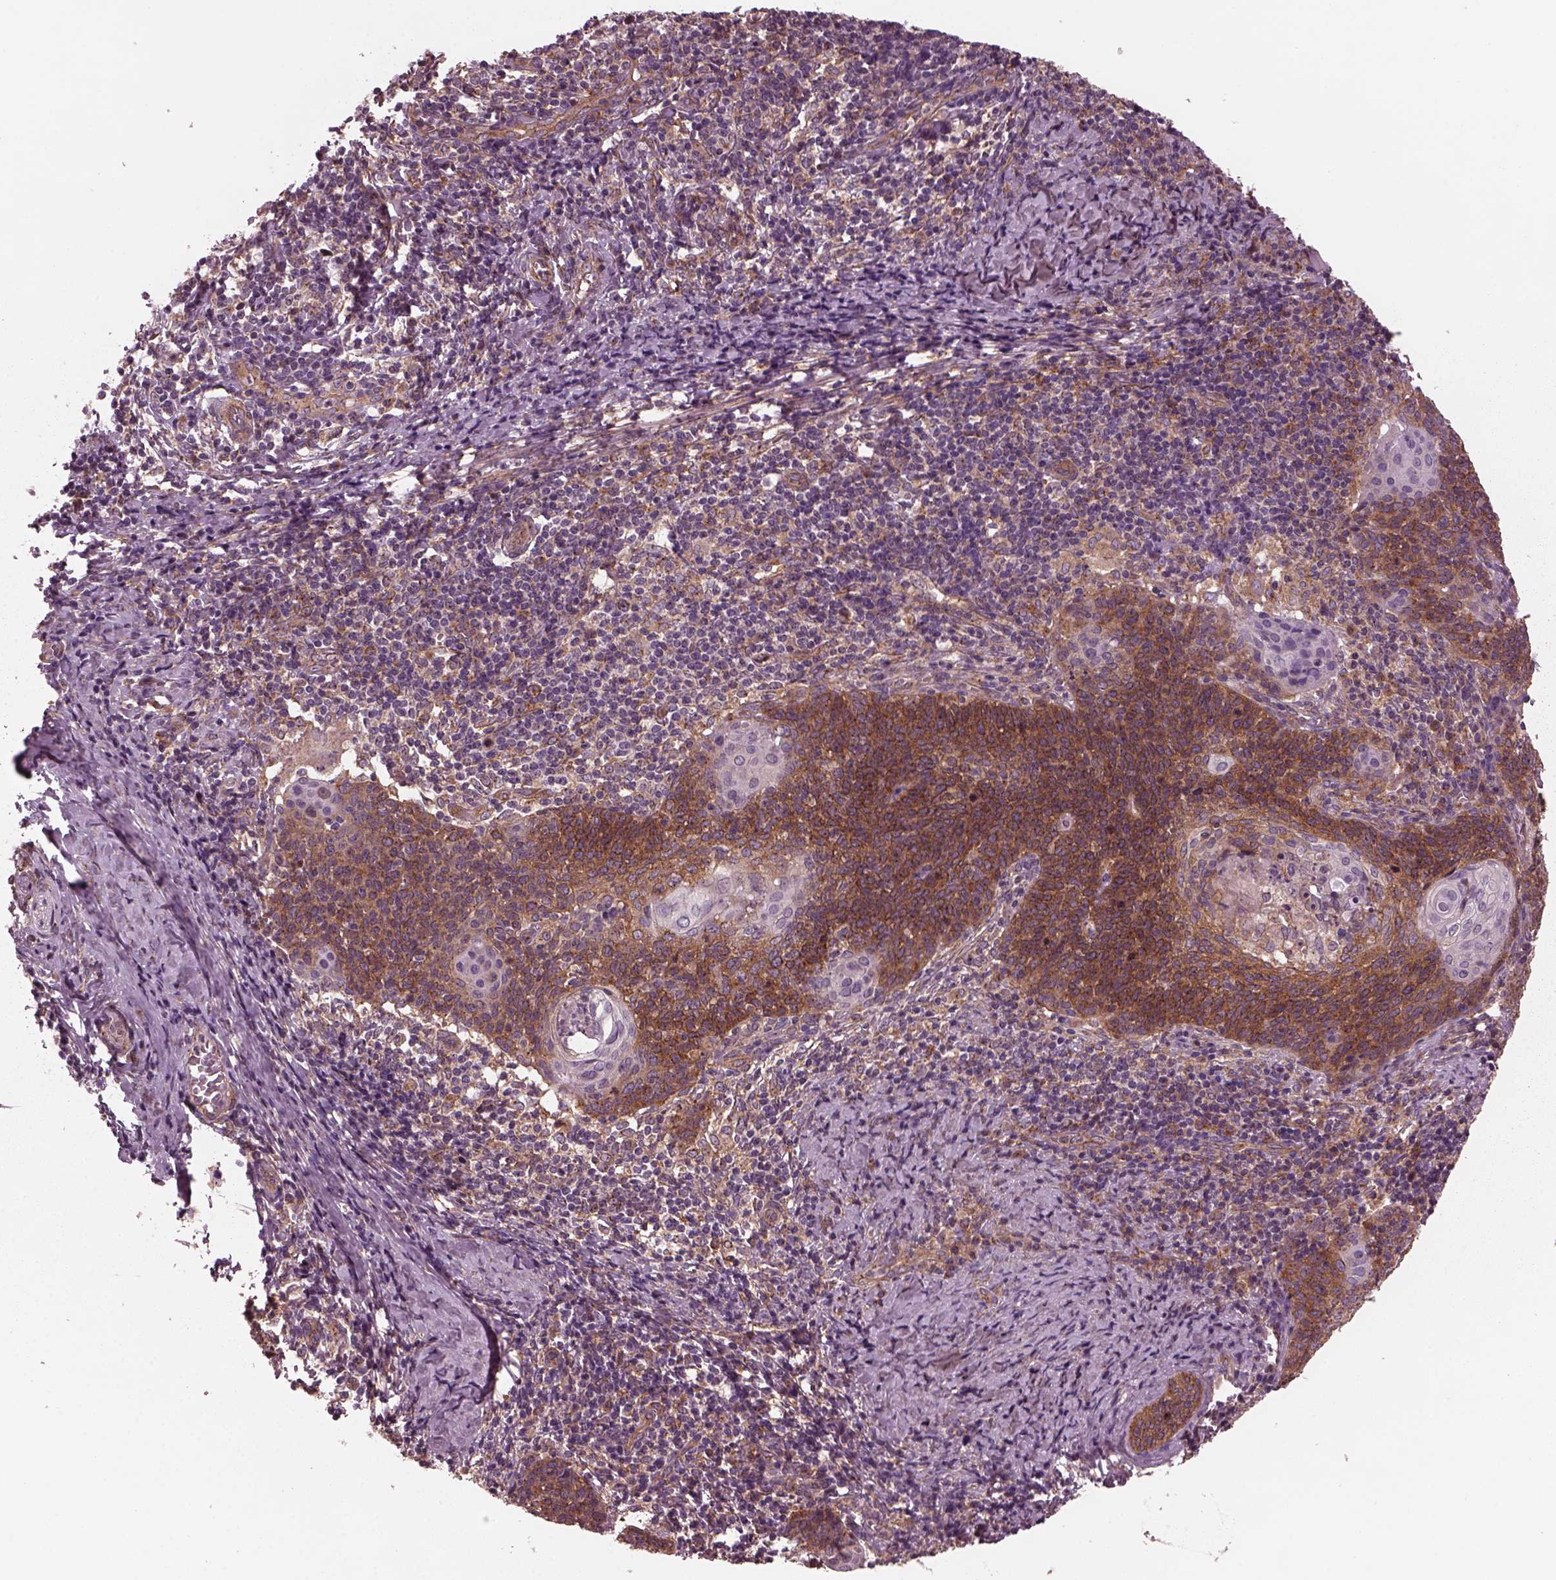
{"staining": {"intensity": "strong", "quantity": ">75%", "location": "cytoplasmic/membranous"}, "tissue": "cervical cancer", "cell_type": "Tumor cells", "image_type": "cancer", "snomed": [{"axis": "morphology", "description": "Normal tissue, NOS"}, {"axis": "morphology", "description": "Squamous cell carcinoma, NOS"}, {"axis": "topography", "description": "Cervix"}], "caption": "Immunohistochemical staining of human cervical squamous cell carcinoma demonstrates high levels of strong cytoplasmic/membranous protein expression in about >75% of tumor cells.", "gene": "TUBG1", "patient": {"sex": "female", "age": 39}}